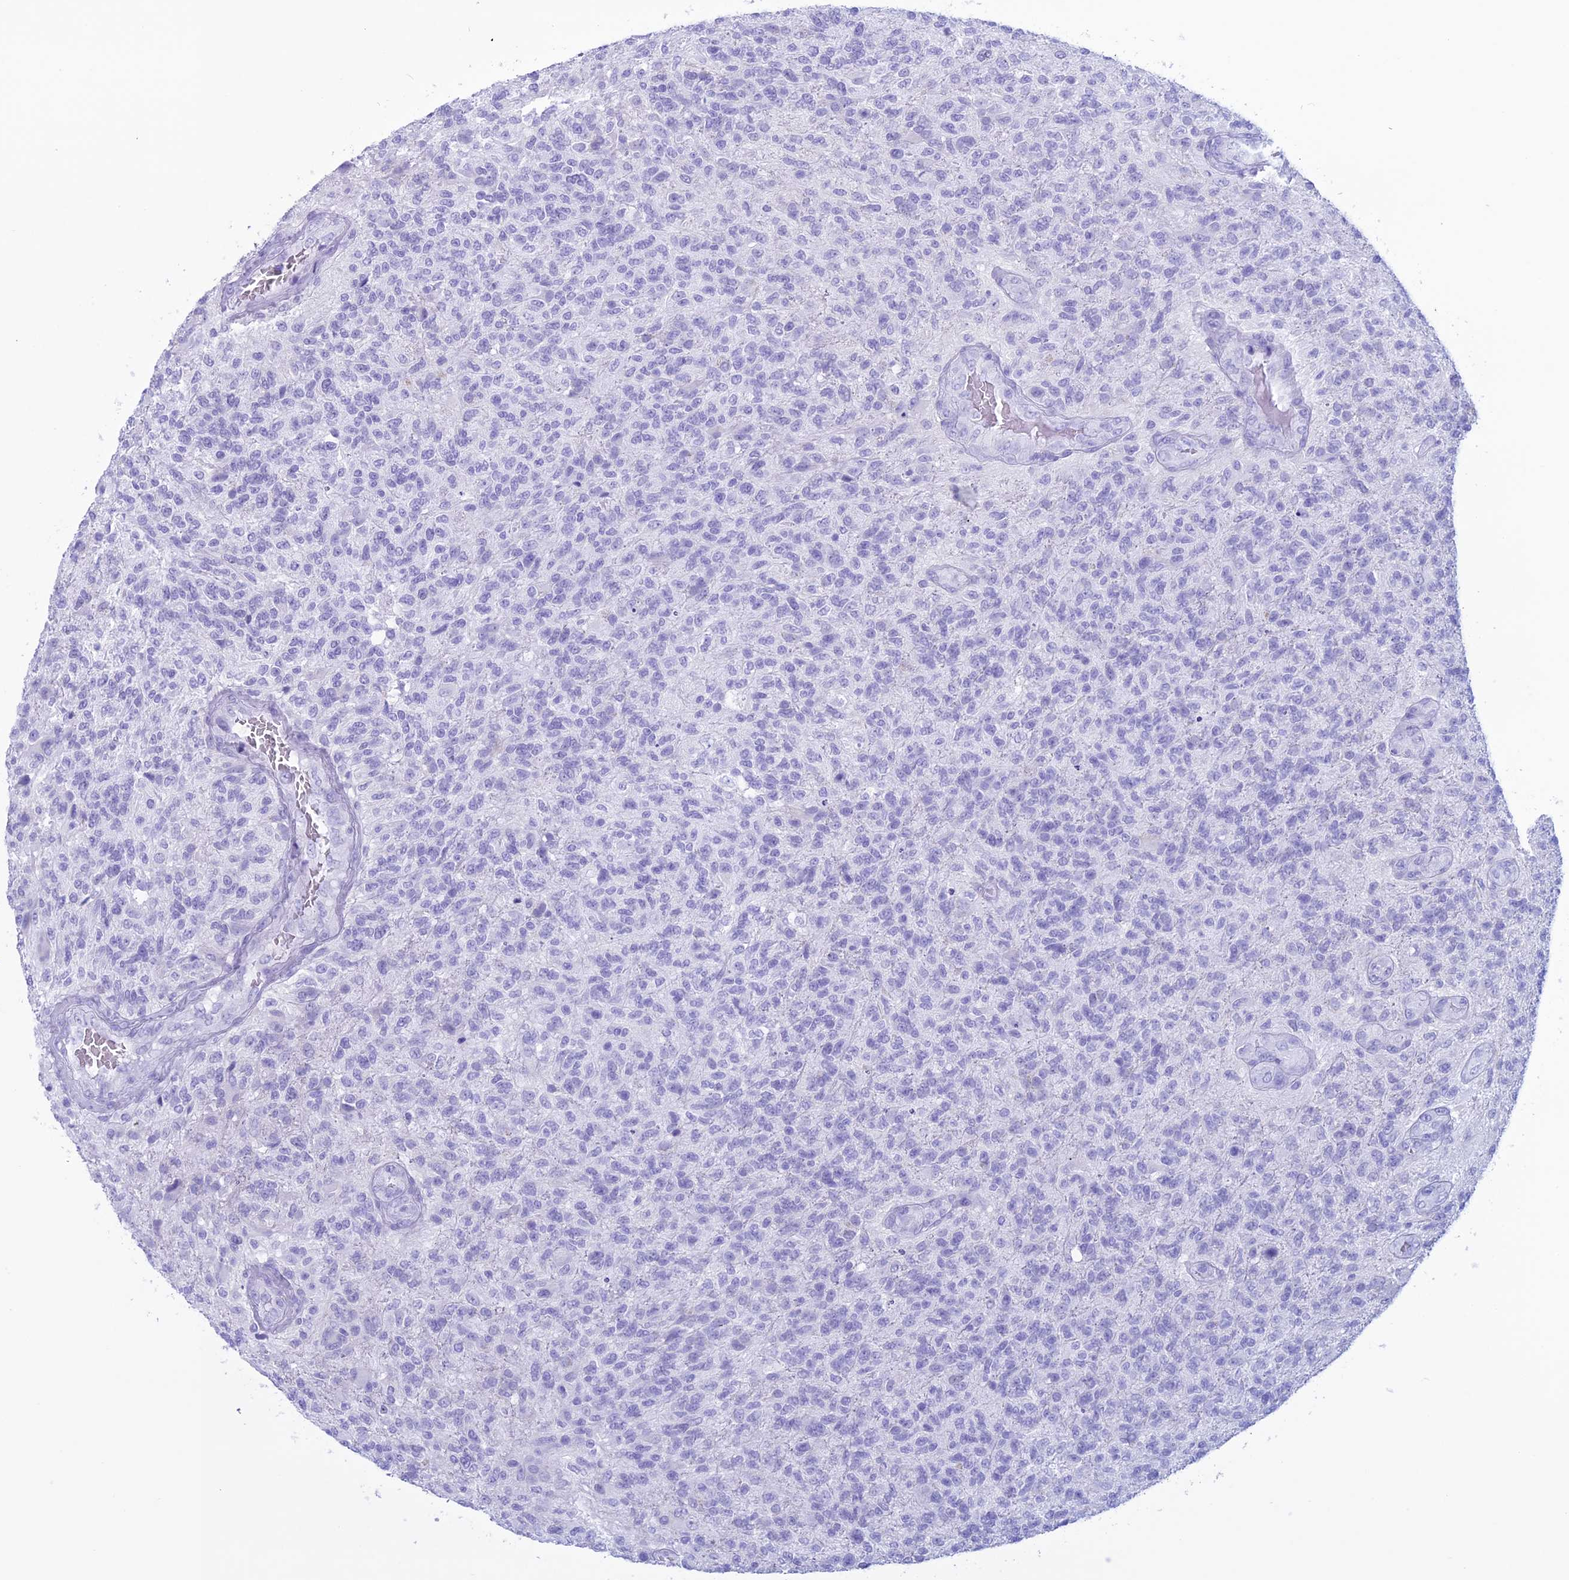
{"staining": {"intensity": "negative", "quantity": "none", "location": "none"}, "tissue": "glioma", "cell_type": "Tumor cells", "image_type": "cancer", "snomed": [{"axis": "morphology", "description": "Glioma, malignant, High grade"}, {"axis": "topography", "description": "Brain"}], "caption": "Image shows no significant protein positivity in tumor cells of glioma. The staining was performed using DAB (3,3'-diaminobenzidine) to visualize the protein expression in brown, while the nuclei were stained in blue with hematoxylin (Magnification: 20x).", "gene": "MZB1", "patient": {"sex": "male", "age": 56}}